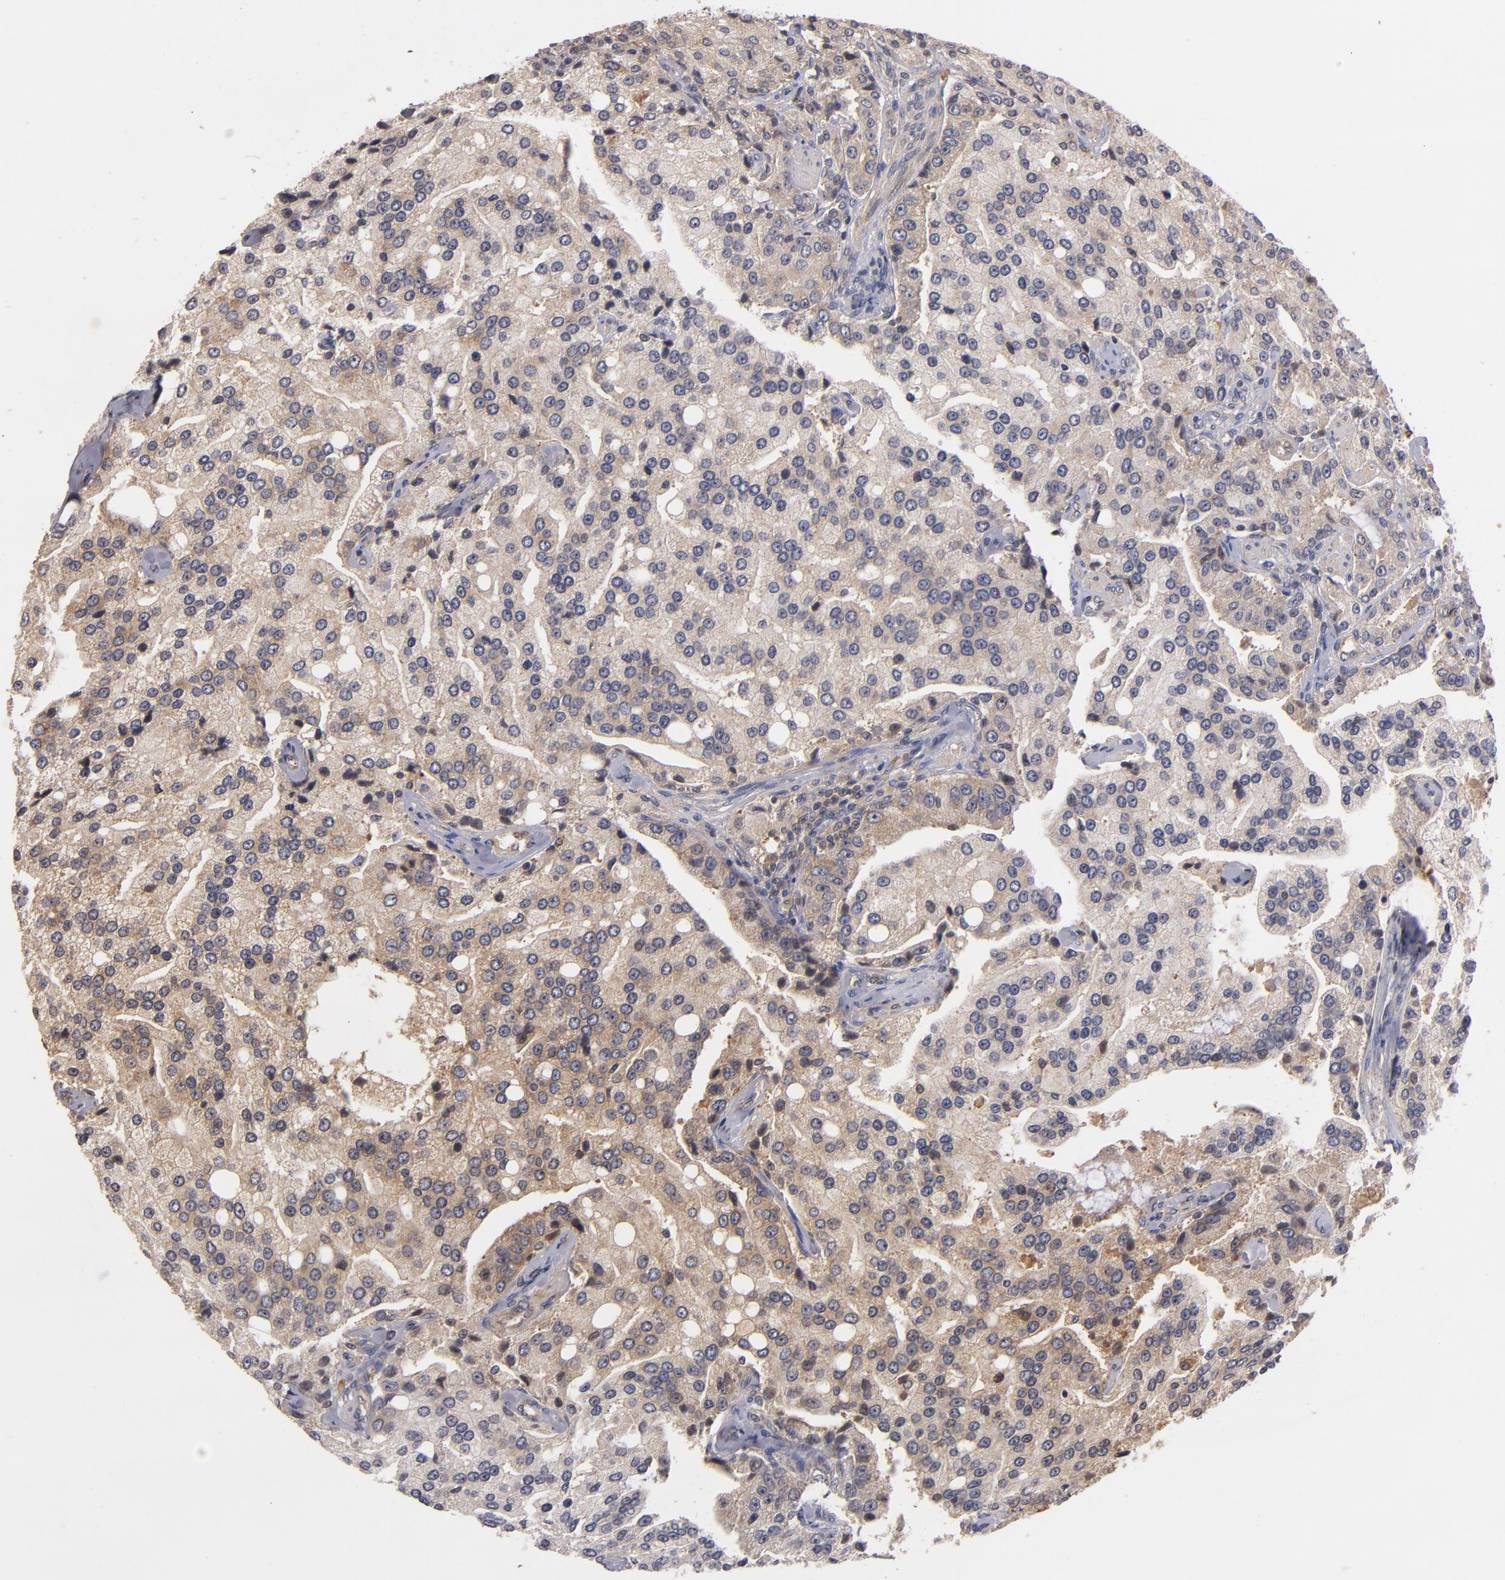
{"staining": {"intensity": "moderate", "quantity": ">75%", "location": "cytoplasmic/membranous"}, "tissue": "prostate cancer", "cell_type": "Tumor cells", "image_type": "cancer", "snomed": [{"axis": "morphology", "description": "Adenocarcinoma, Medium grade"}, {"axis": "topography", "description": "Prostate"}], "caption": "Immunohistochemistry (IHC) of prostate adenocarcinoma (medium-grade) demonstrates medium levels of moderate cytoplasmic/membranous positivity in about >75% of tumor cells. (IHC, brightfield microscopy, high magnification).", "gene": "UPF3B", "patient": {"sex": "male", "age": 72}}